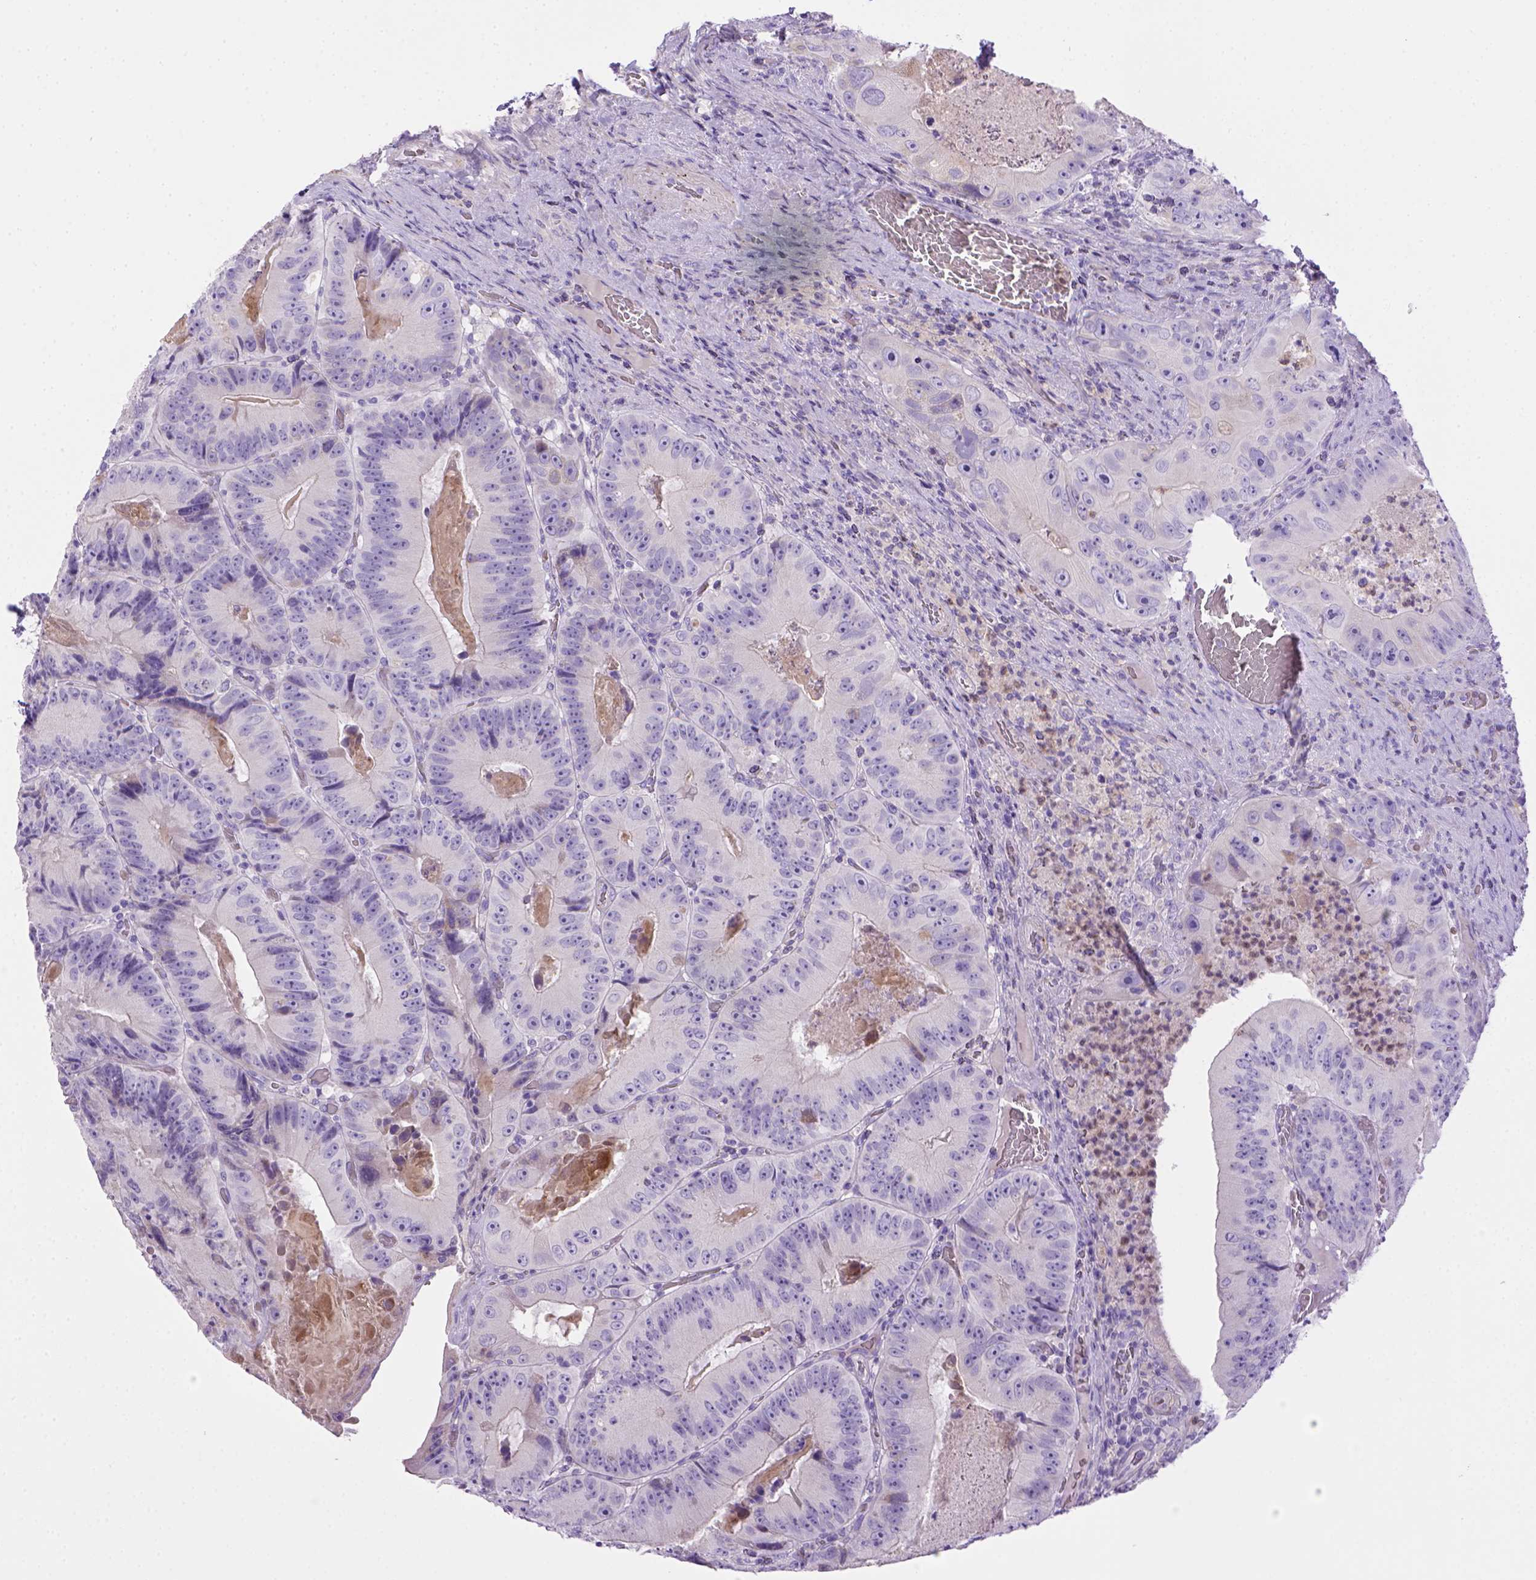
{"staining": {"intensity": "negative", "quantity": "none", "location": "none"}, "tissue": "colorectal cancer", "cell_type": "Tumor cells", "image_type": "cancer", "snomed": [{"axis": "morphology", "description": "Adenocarcinoma, NOS"}, {"axis": "topography", "description": "Colon"}], "caption": "Colorectal cancer (adenocarcinoma) stained for a protein using immunohistochemistry demonstrates no expression tumor cells.", "gene": "BAAT", "patient": {"sex": "female", "age": 86}}